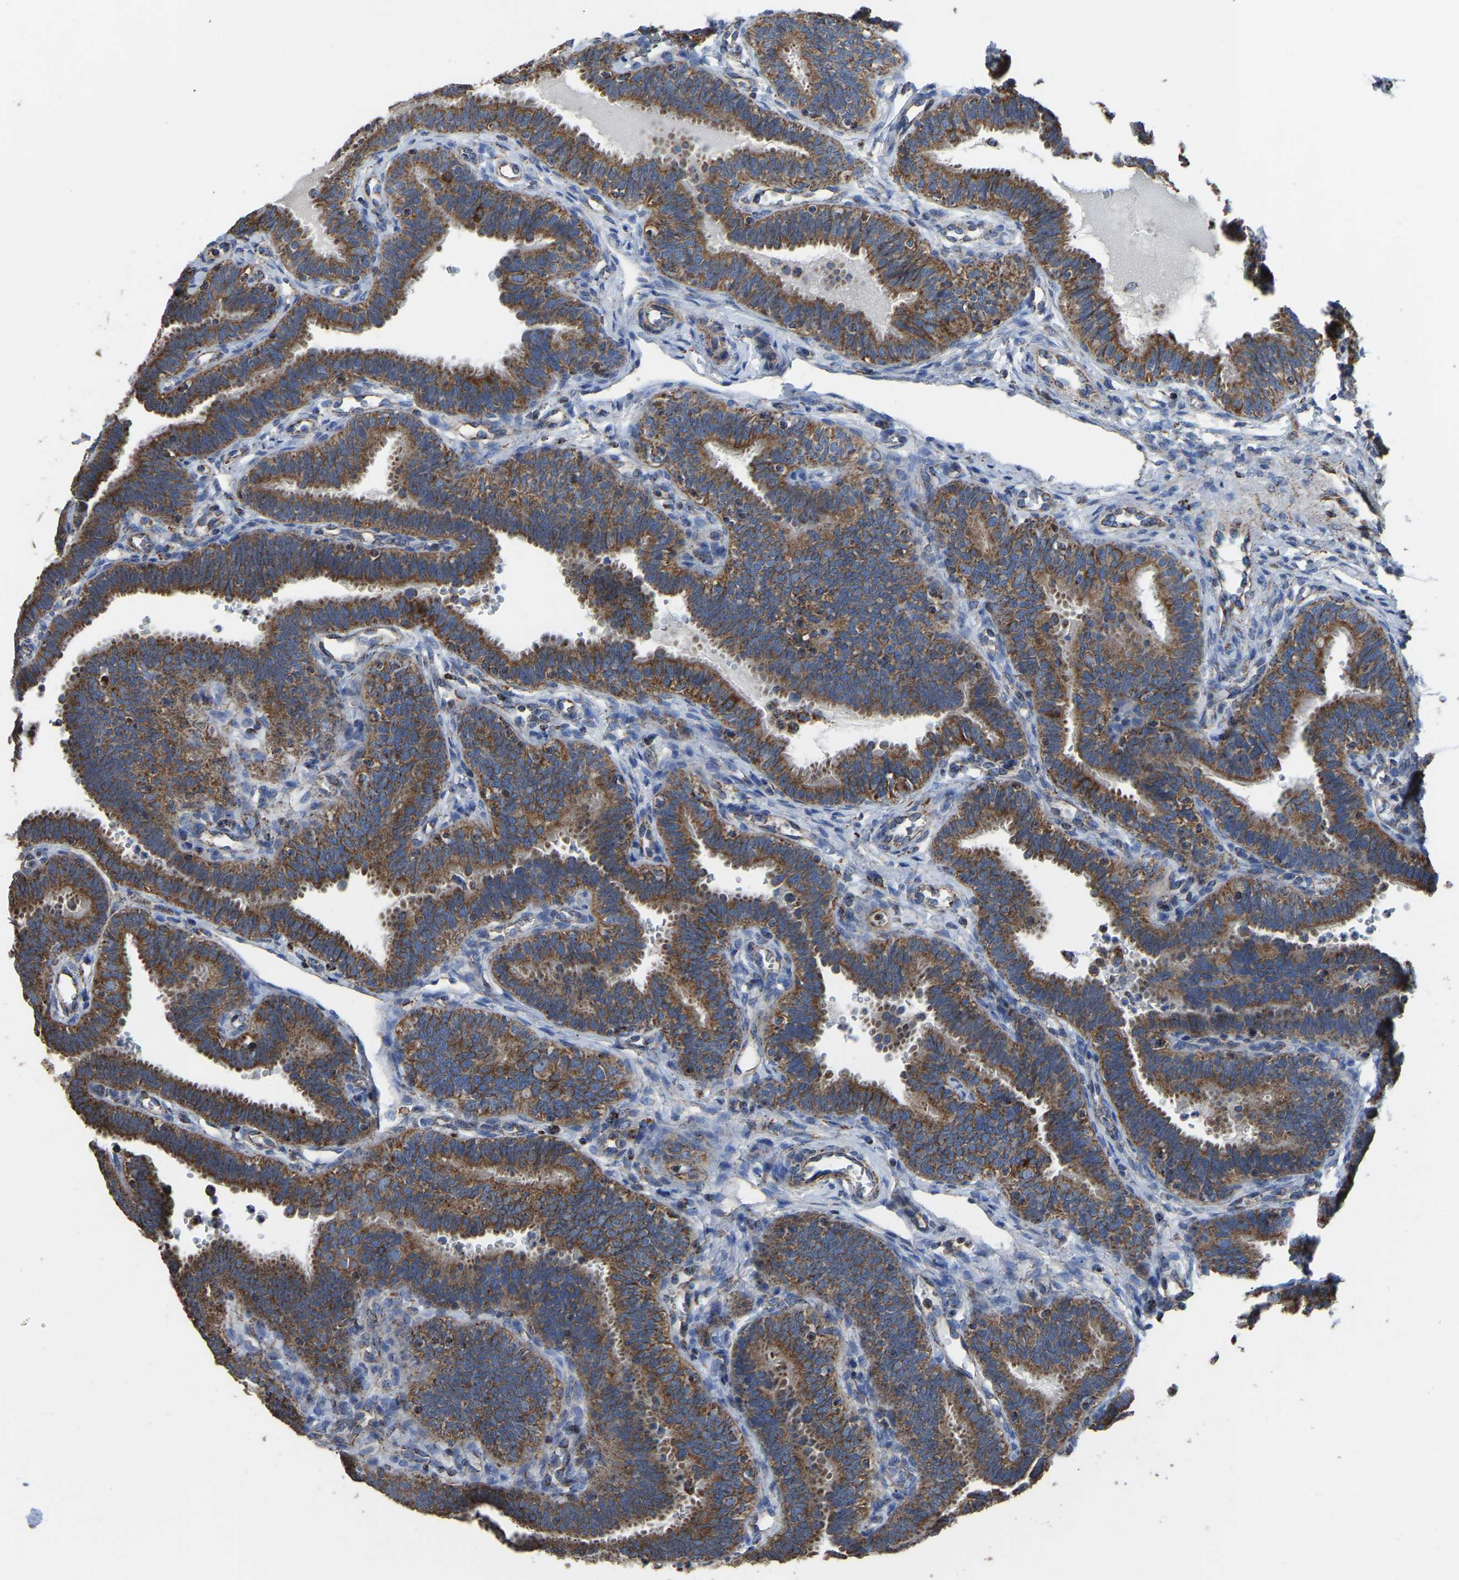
{"staining": {"intensity": "moderate", "quantity": ">75%", "location": "cytoplasmic/membranous"}, "tissue": "fallopian tube", "cell_type": "Glandular cells", "image_type": "normal", "snomed": [{"axis": "morphology", "description": "Normal tissue, NOS"}, {"axis": "topography", "description": "Fallopian tube"}, {"axis": "topography", "description": "Placenta"}], "caption": "Moderate cytoplasmic/membranous positivity is identified in about >75% of glandular cells in normal fallopian tube. Using DAB (3,3'-diaminobenzidine) (brown) and hematoxylin (blue) stains, captured at high magnification using brightfield microscopy.", "gene": "ETFA", "patient": {"sex": "female", "age": 34}}